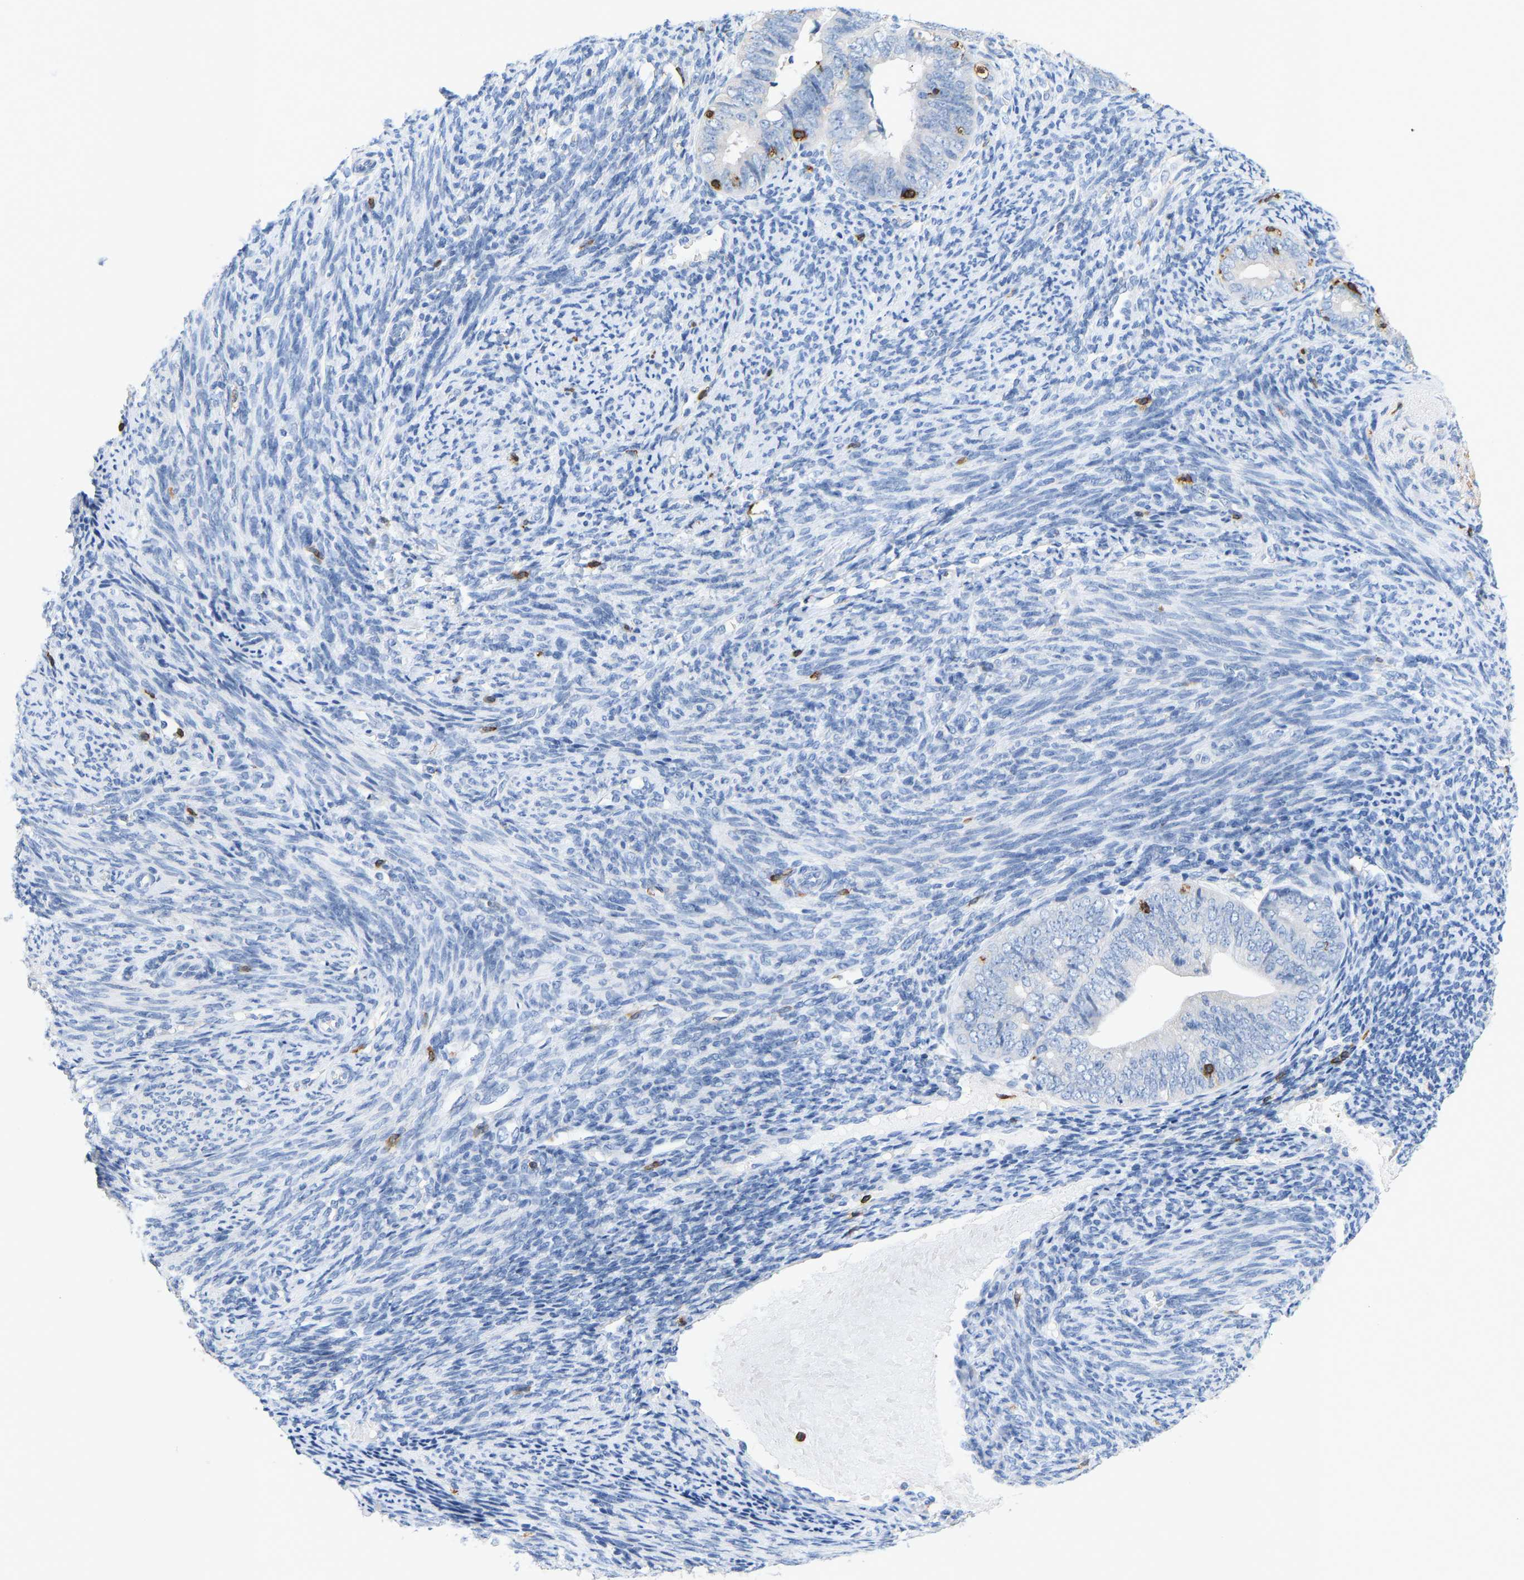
{"staining": {"intensity": "negative", "quantity": "none", "location": "none"}, "tissue": "endometrial cancer", "cell_type": "Tumor cells", "image_type": "cancer", "snomed": [{"axis": "morphology", "description": "Adenocarcinoma, NOS"}, {"axis": "topography", "description": "Endometrium"}], "caption": "This is a photomicrograph of immunohistochemistry (IHC) staining of endometrial cancer (adenocarcinoma), which shows no staining in tumor cells.", "gene": "EVL", "patient": {"sex": "female", "age": 63}}